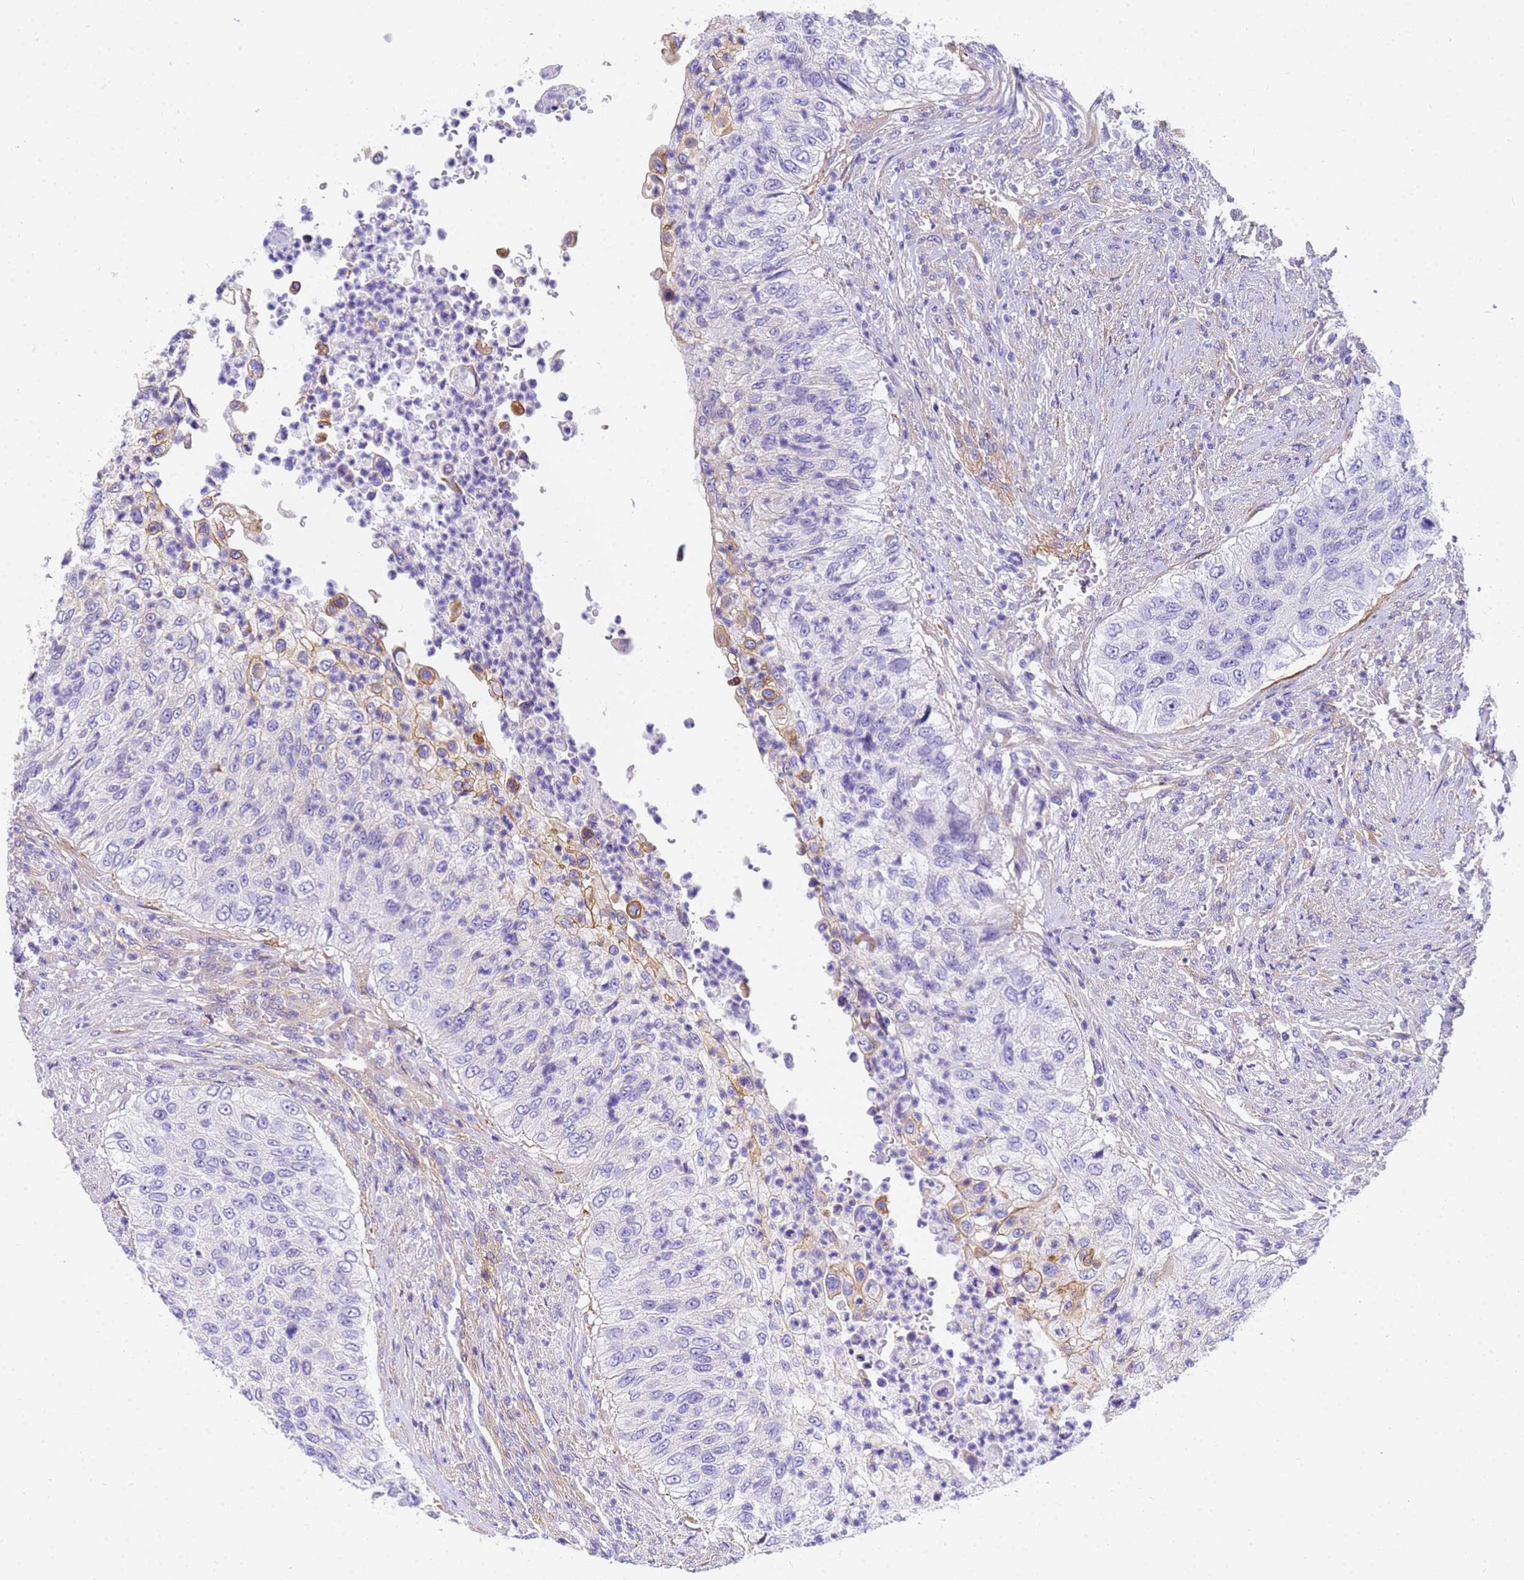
{"staining": {"intensity": "weak", "quantity": "<25%", "location": "cytoplasmic/membranous"}, "tissue": "urothelial cancer", "cell_type": "Tumor cells", "image_type": "cancer", "snomed": [{"axis": "morphology", "description": "Urothelial carcinoma, High grade"}, {"axis": "topography", "description": "Urinary bladder"}], "caption": "Immunohistochemistry (IHC) image of human high-grade urothelial carcinoma stained for a protein (brown), which displays no positivity in tumor cells. (Immunohistochemistry (IHC), brightfield microscopy, high magnification).", "gene": "MVB12A", "patient": {"sex": "female", "age": 60}}